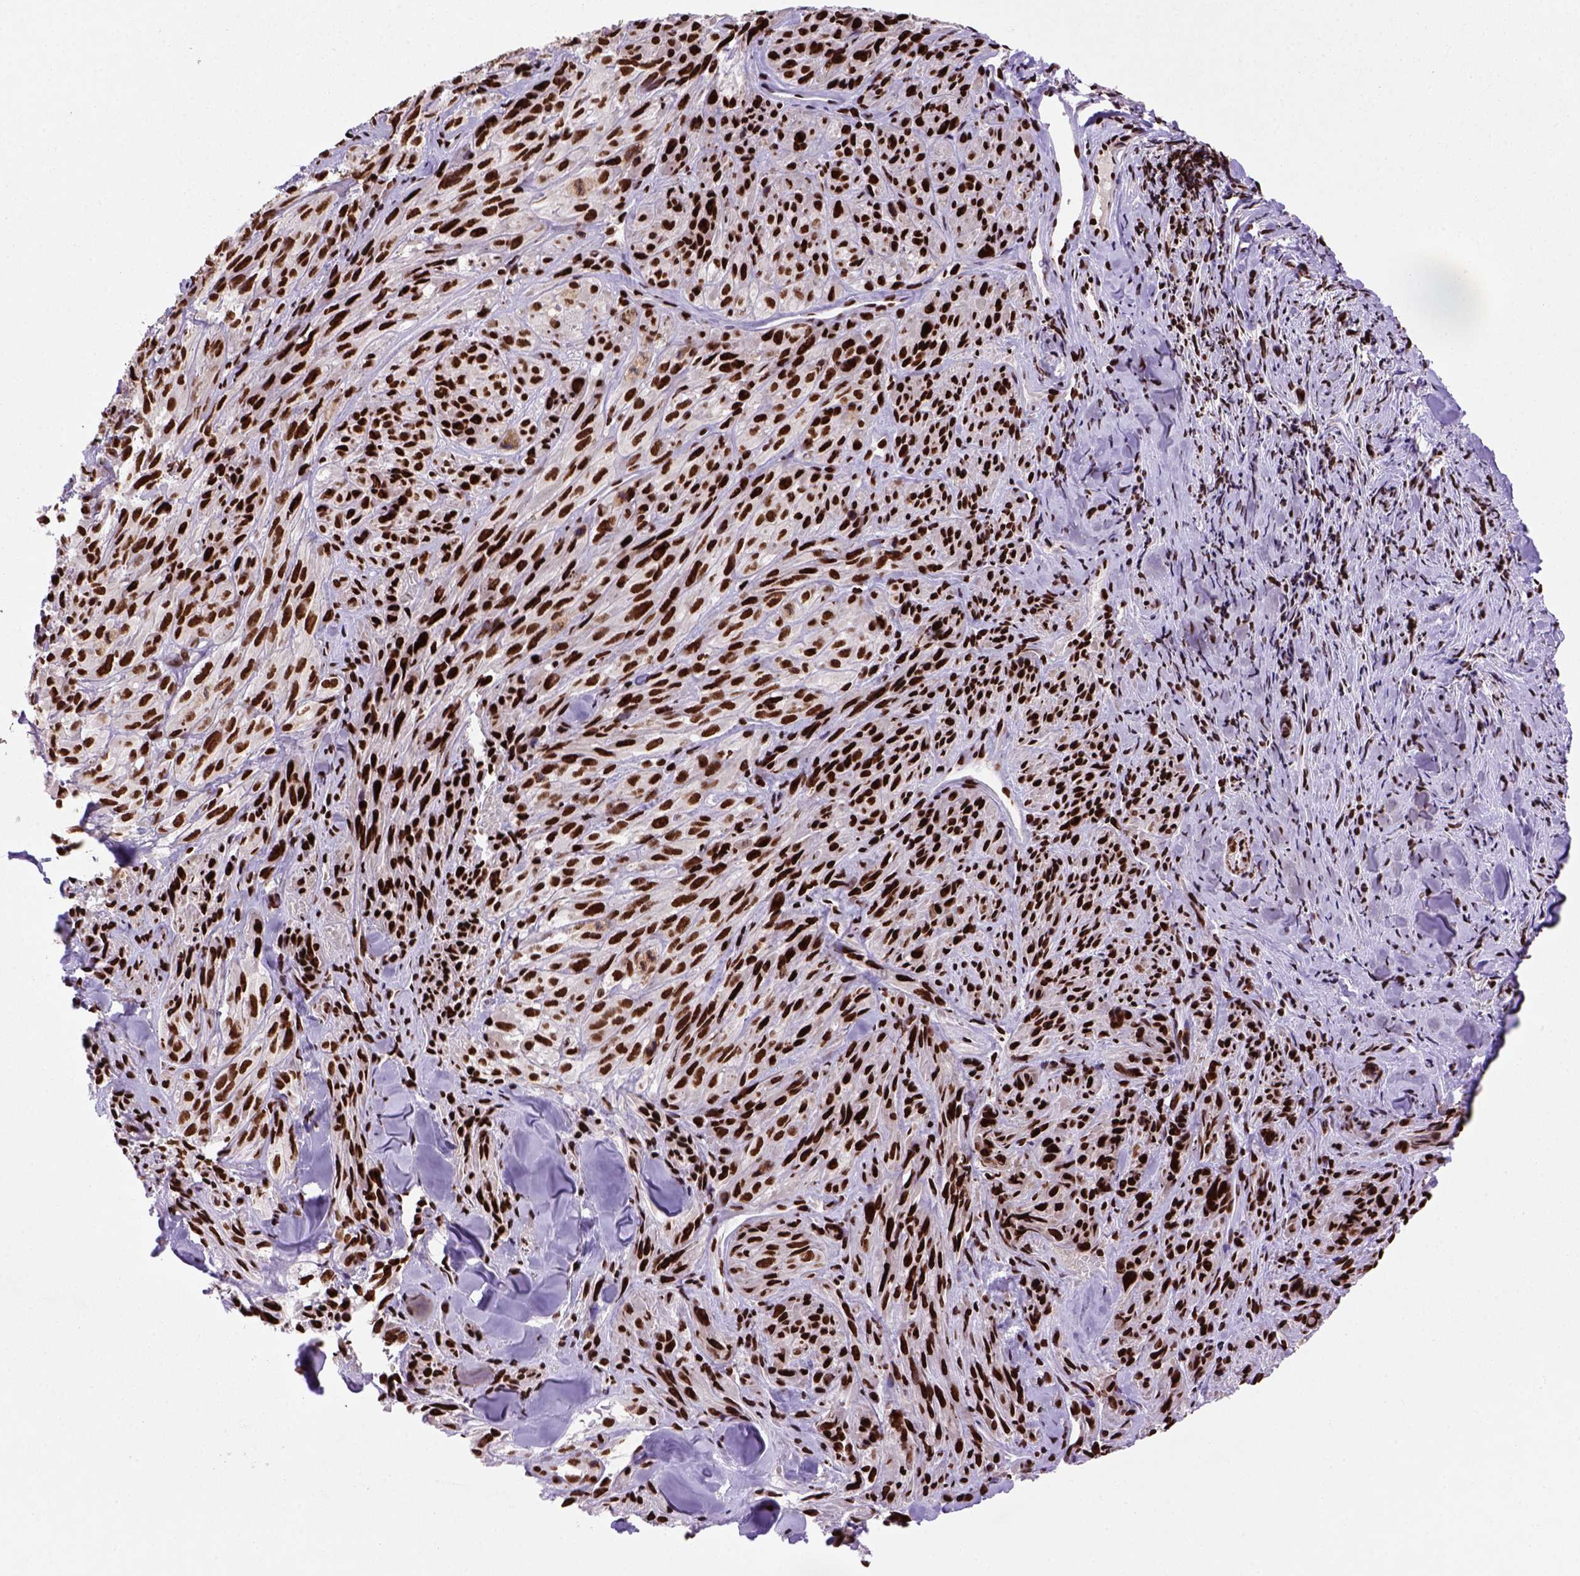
{"staining": {"intensity": "strong", "quantity": ">75%", "location": "nuclear"}, "tissue": "melanoma", "cell_type": "Tumor cells", "image_type": "cancer", "snomed": [{"axis": "morphology", "description": "Malignant melanoma, NOS"}, {"axis": "topography", "description": "Skin"}], "caption": "Melanoma tissue reveals strong nuclear expression in about >75% of tumor cells, visualized by immunohistochemistry. The protein of interest is stained brown, and the nuclei are stained in blue (DAB IHC with brightfield microscopy, high magnification).", "gene": "NSMCE2", "patient": {"sex": "male", "age": 67}}